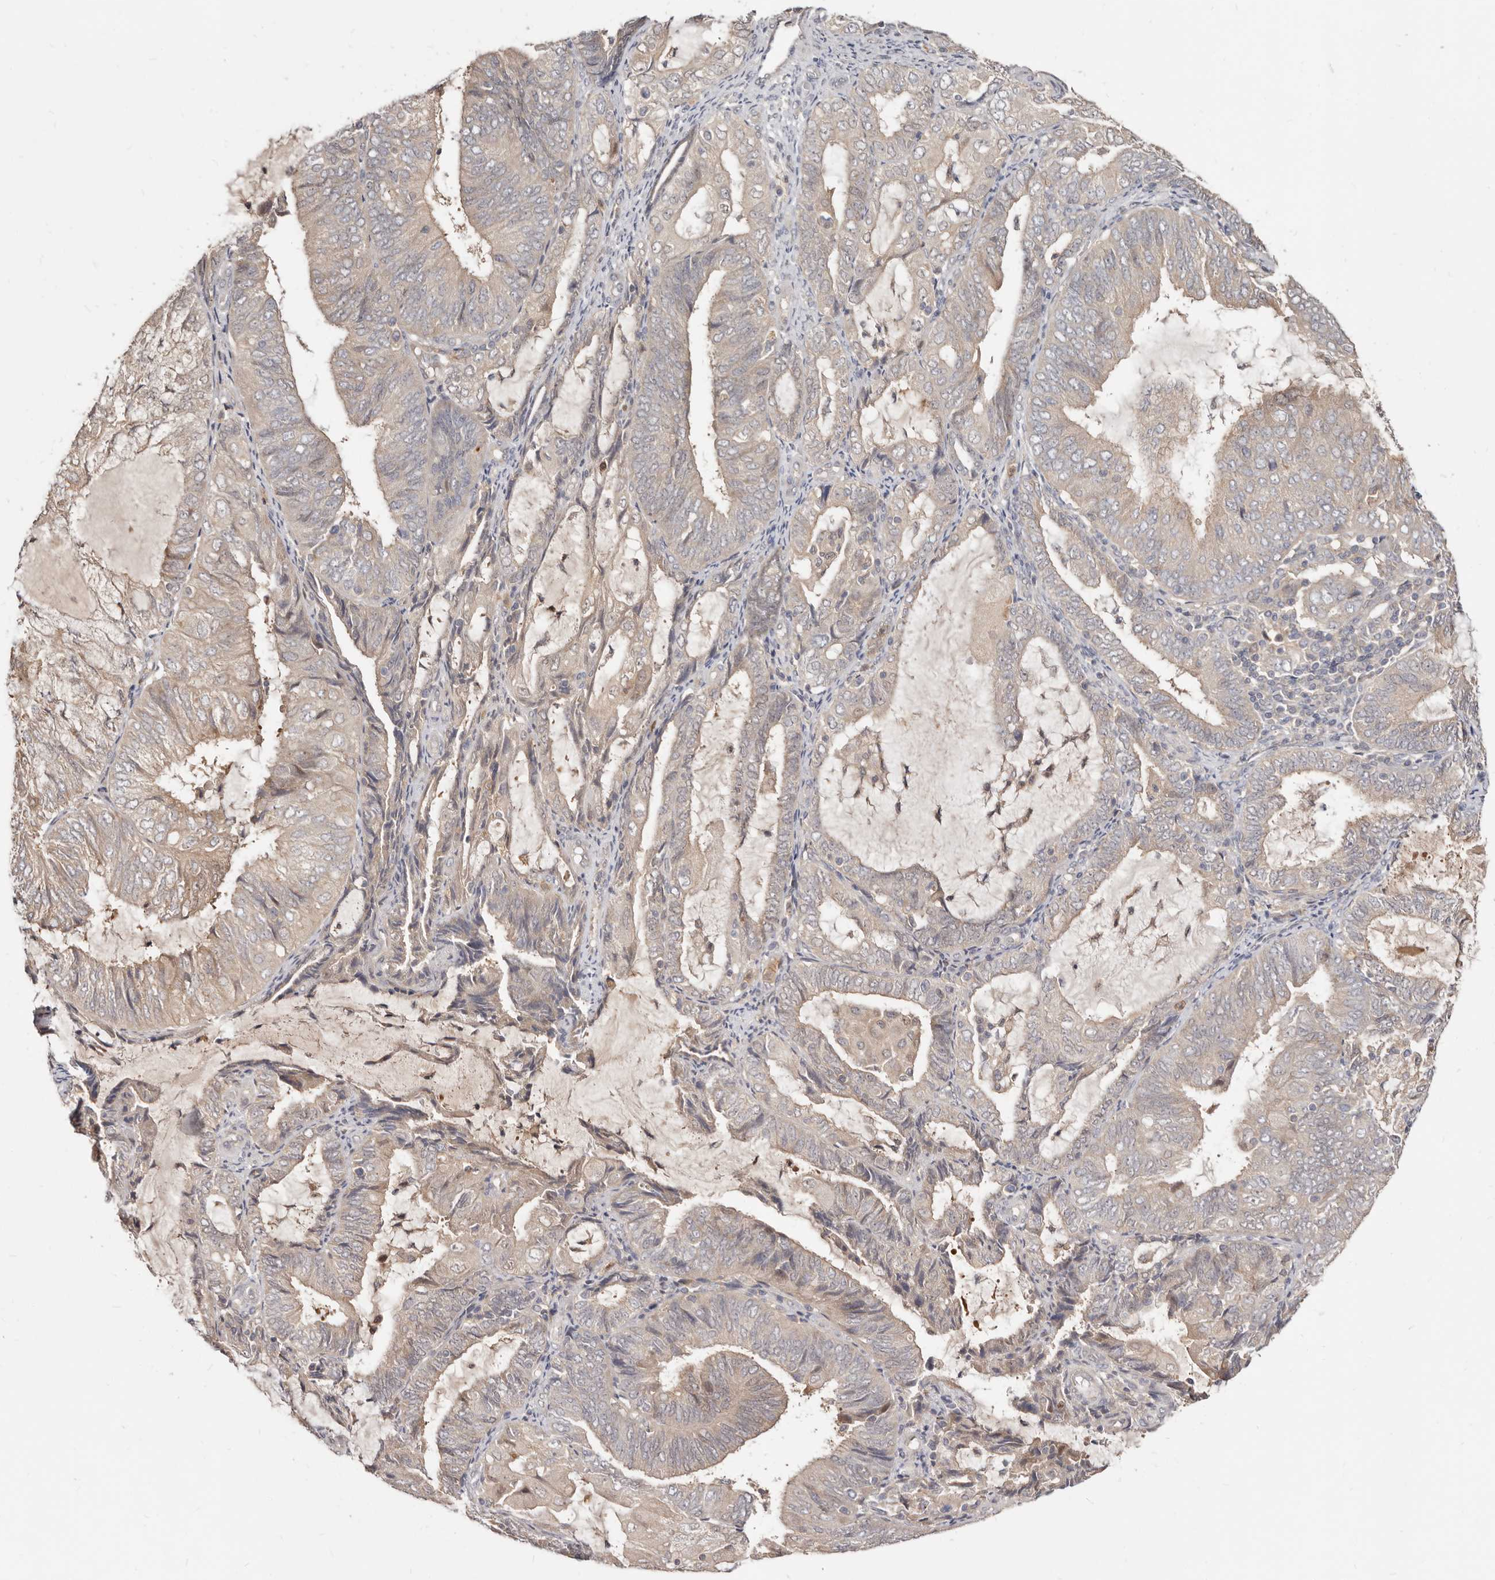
{"staining": {"intensity": "weak", "quantity": "25%-75%", "location": "cytoplasmic/membranous"}, "tissue": "endometrial cancer", "cell_type": "Tumor cells", "image_type": "cancer", "snomed": [{"axis": "morphology", "description": "Adenocarcinoma, NOS"}, {"axis": "topography", "description": "Endometrium"}], "caption": "Endometrial adenocarcinoma stained for a protein reveals weak cytoplasmic/membranous positivity in tumor cells.", "gene": "TC2N", "patient": {"sex": "female", "age": 81}}